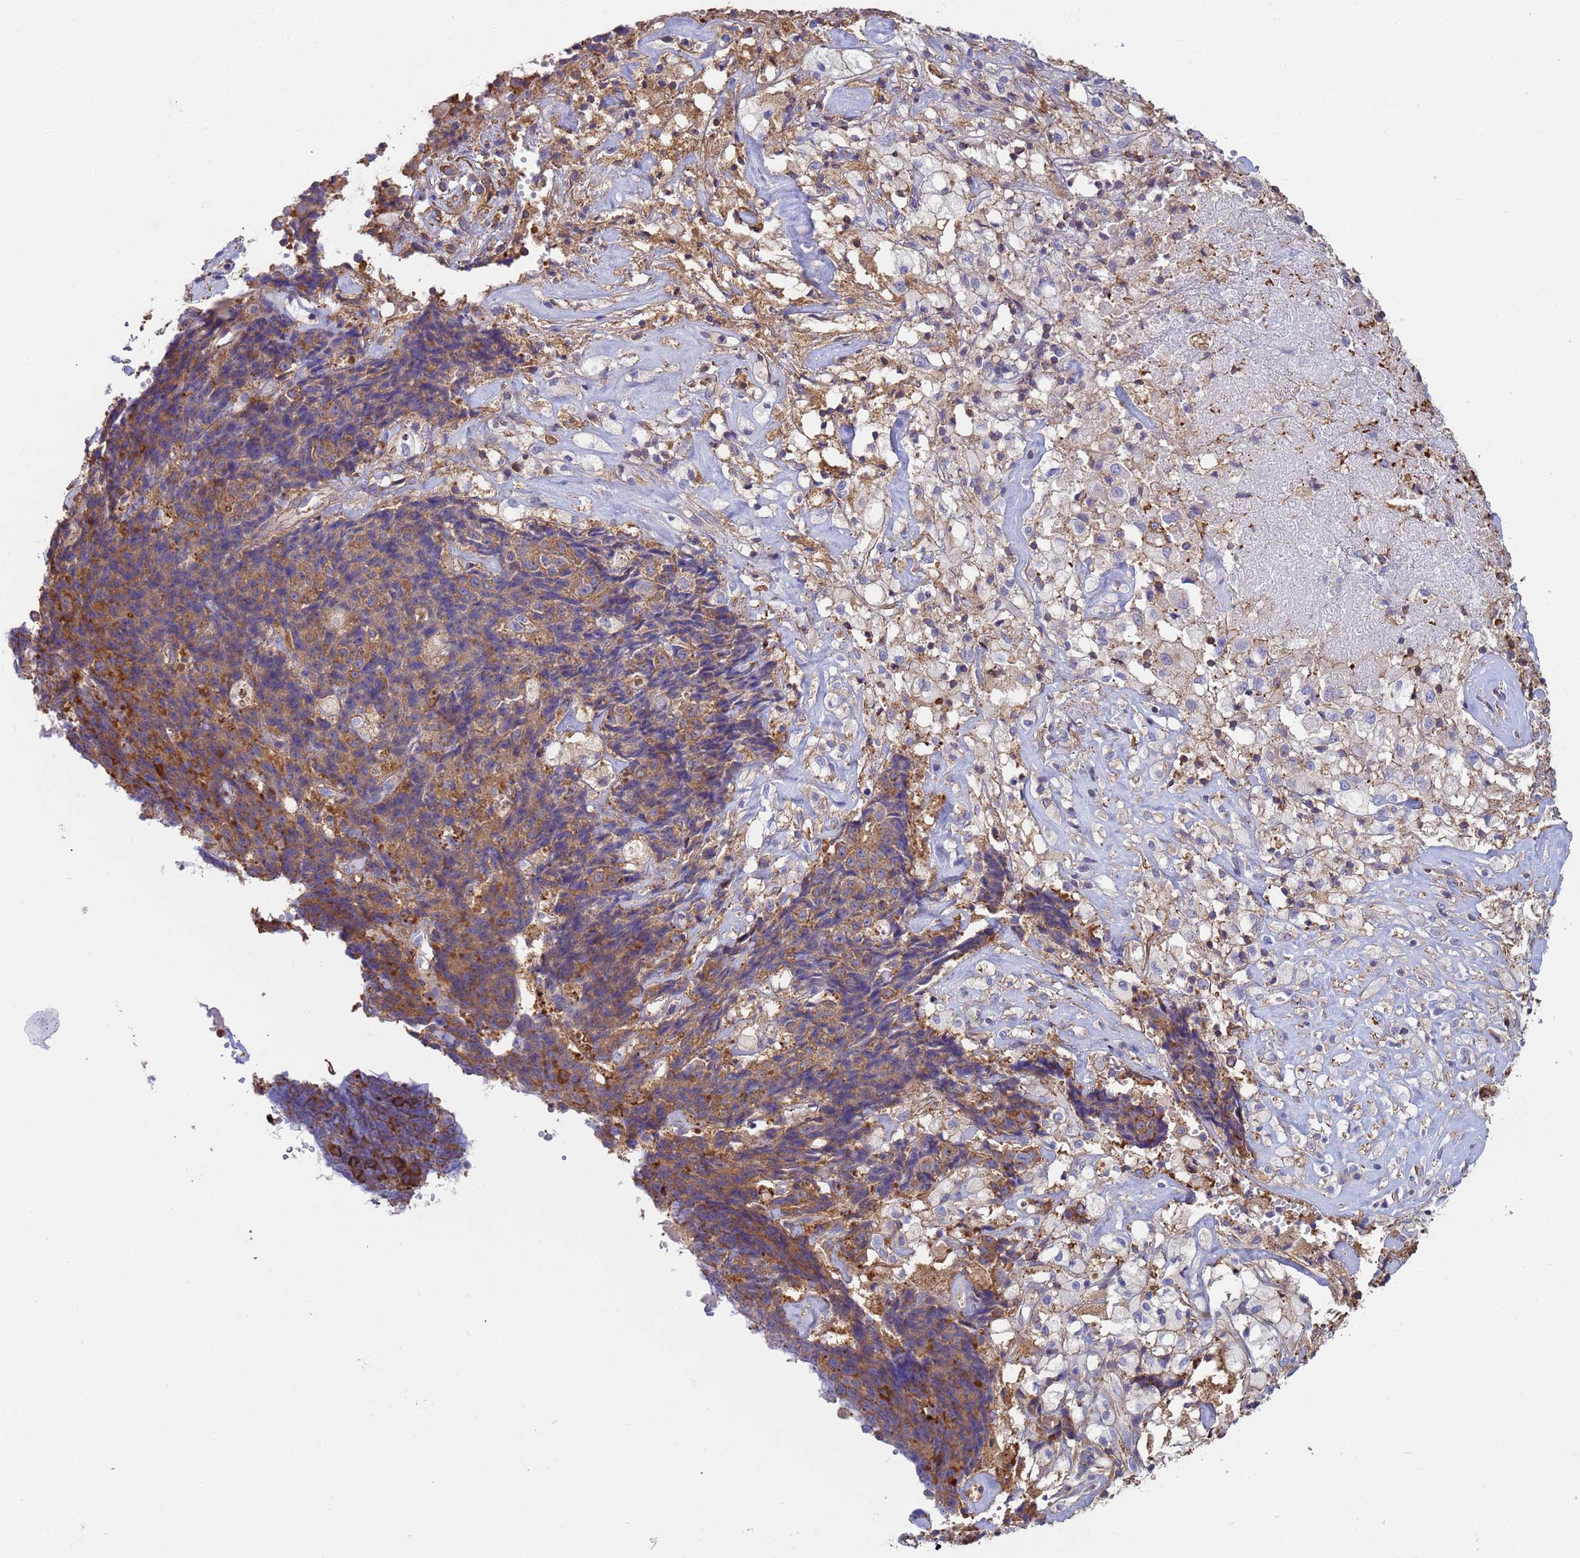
{"staining": {"intensity": "moderate", "quantity": ">75%", "location": "cytoplasmic/membranous"}, "tissue": "ovarian cancer", "cell_type": "Tumor cells", "image_type": "cancer", "snomed": [{"axis": "morphology", "description": "Carcinoma, endometroid"}, {"axis": "topography", "description": "Ovary"}], "caption": "Ovarian cancer (endometroid carcinoma) stained with IHC reveals moderate cytoplasmic/membranous staining in approximately >75% of tumor cells. (DAB (3,3'-diaminobenzidine) = brown stain, brightfield microscopy at high magnification).", "gene": "ZNG1B", "patient": {"sex": "female", "age": 42}}